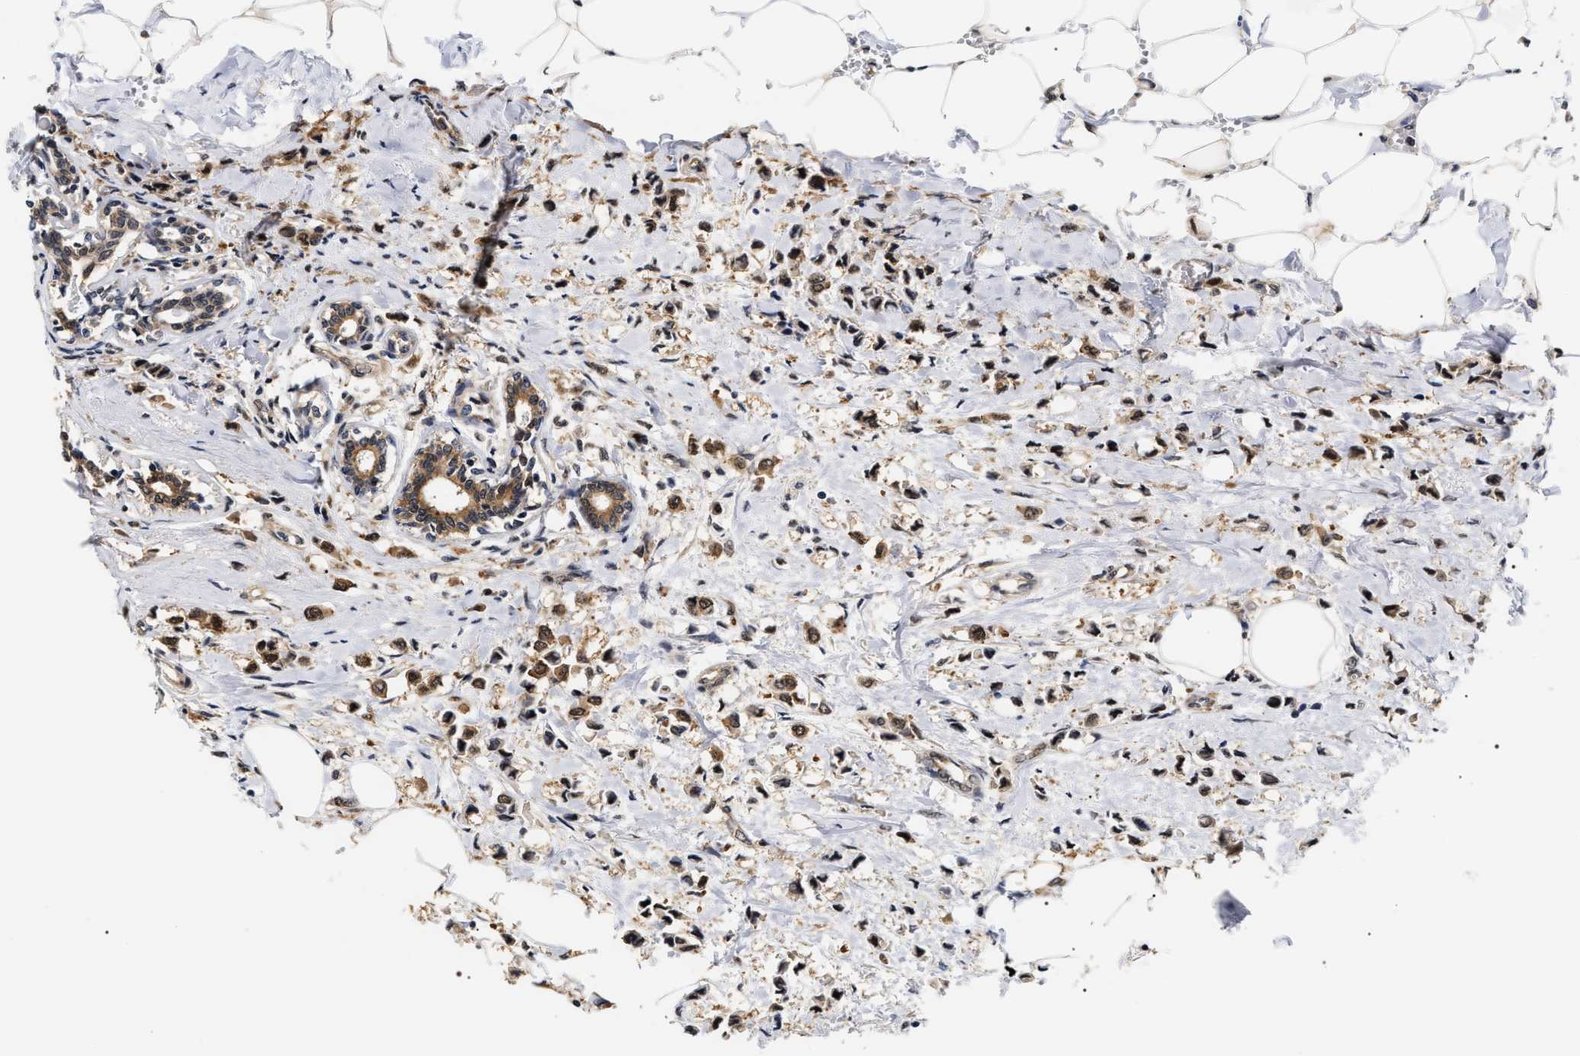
{"staining": {"intensity": "moderate", "quantity": ">75%", "location": "cytoplasmic/membranous,nuclear"}, "tissue": "breast cancer", "cell_type": "Tumor cells", "image_type": "cancer", "snomed": [{"axis": "morphology", "description": "Lobular carcinoma"}, {"axis": "topography", "description": "Breast"}], "caption": "This is an image of IHC staining of breast cancer (lobular carcinoma), which shows moderate expression in the cytoplasmic/membranous and nuclear of tumor cells.", "gene": "BAG6", "patient": {"sex": "female", "age": 51}}